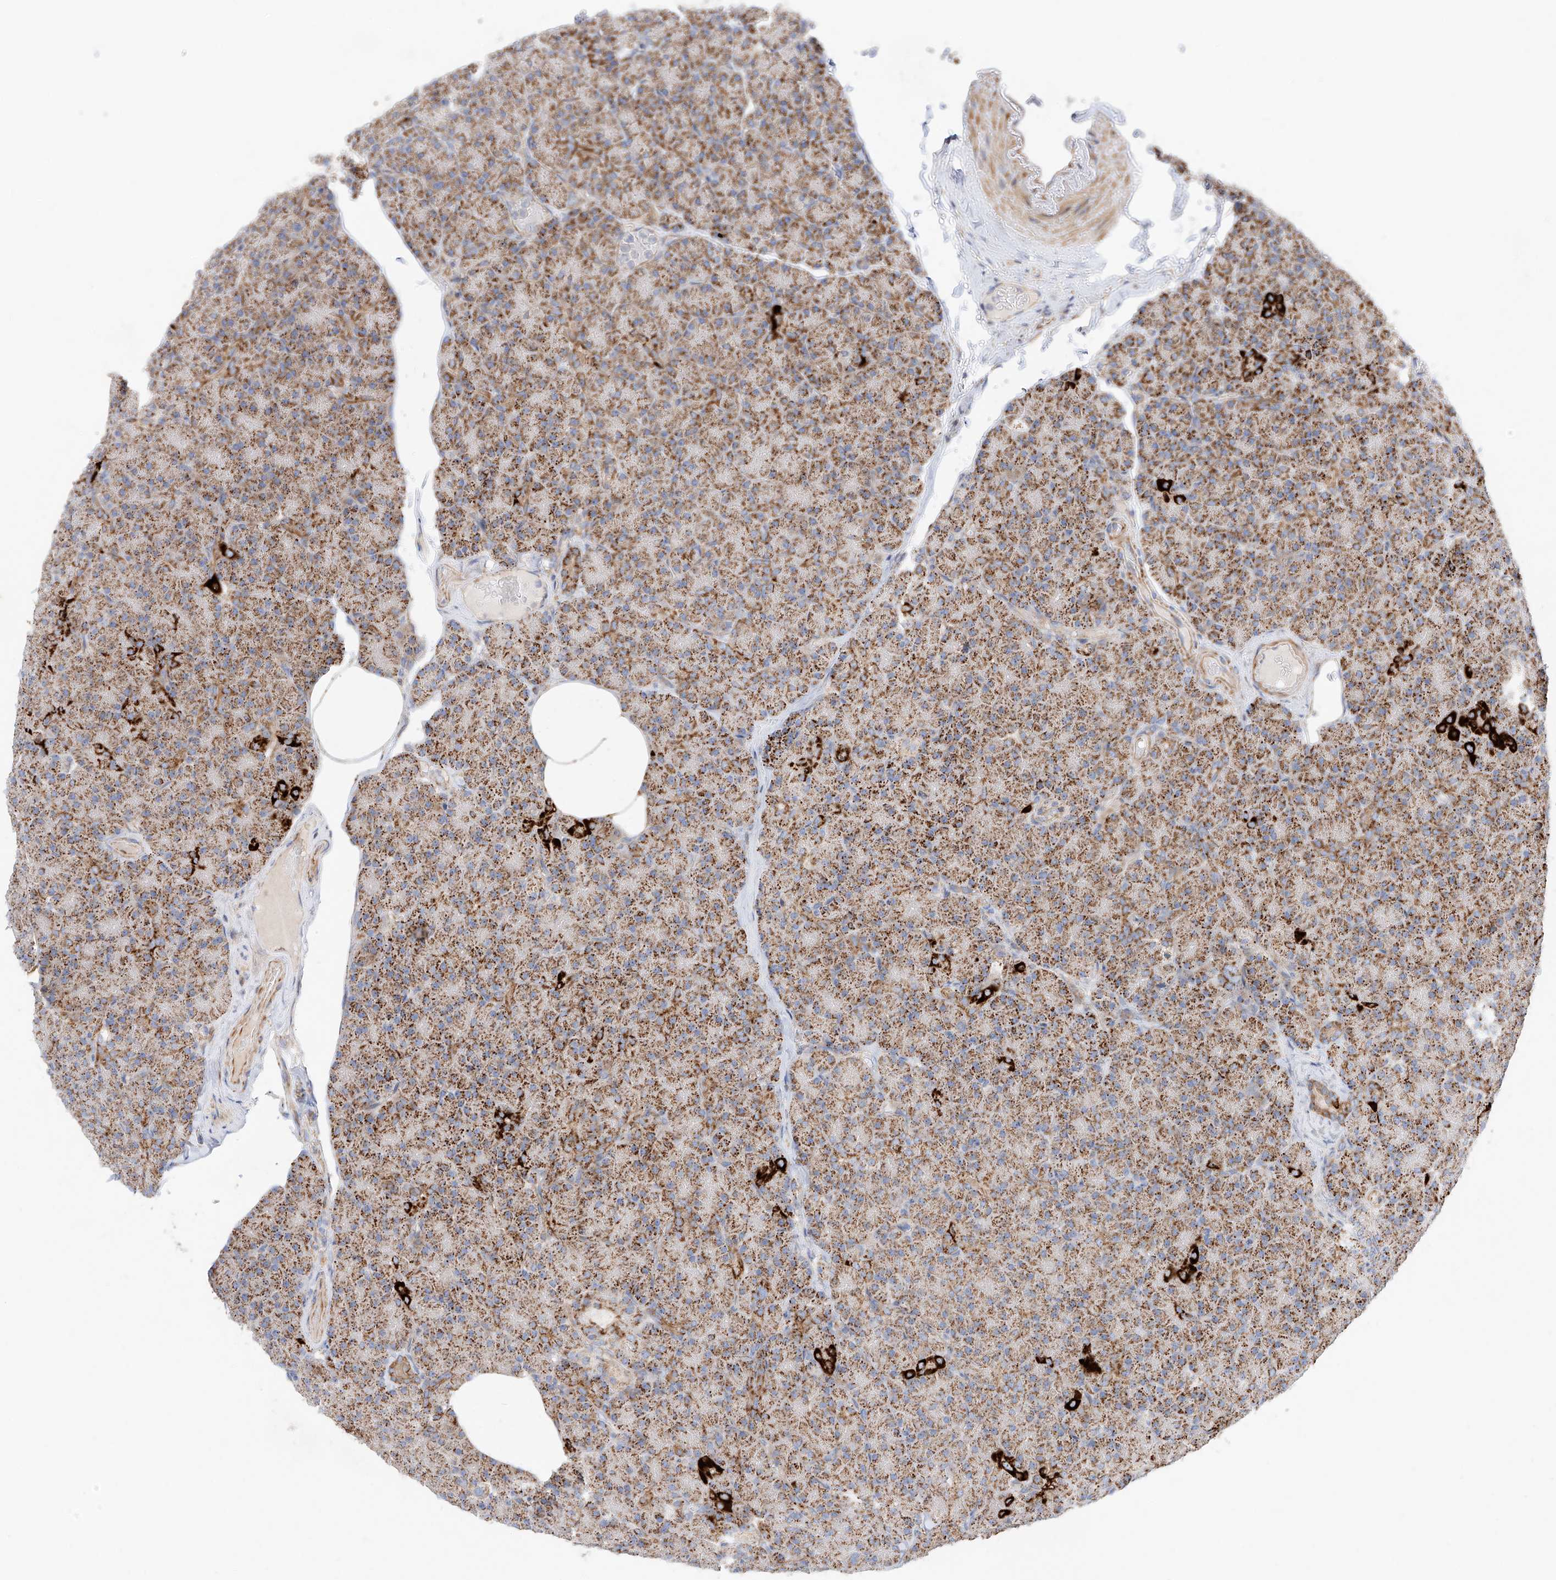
{"staining": {"intensity": "moderate", "quantity": ">75%", "location": "cytoplasmic/membranous"}, "tissue": "pancreas", "cell_type": "Exocrine glandular cells", "image_type": "normal", "snomed": [{"axis": "morphology", "description": "Normal tissue, NOS"}, {"axis": "topography", "description": "Pancreas"}], "caption": "Protein expression analysis of normal pancreas displays moderate cytoplasmic/membranous expression in about >75% of exocrine glandular cells. The staining is performed using DAB (3,3'-diaminobenzidine) brown chromogen to label protein expression. The nuclei are counter-stained blue using hematoxylin.", "gene": "CST9", "patient": {"sex": "female", "age": 43}}